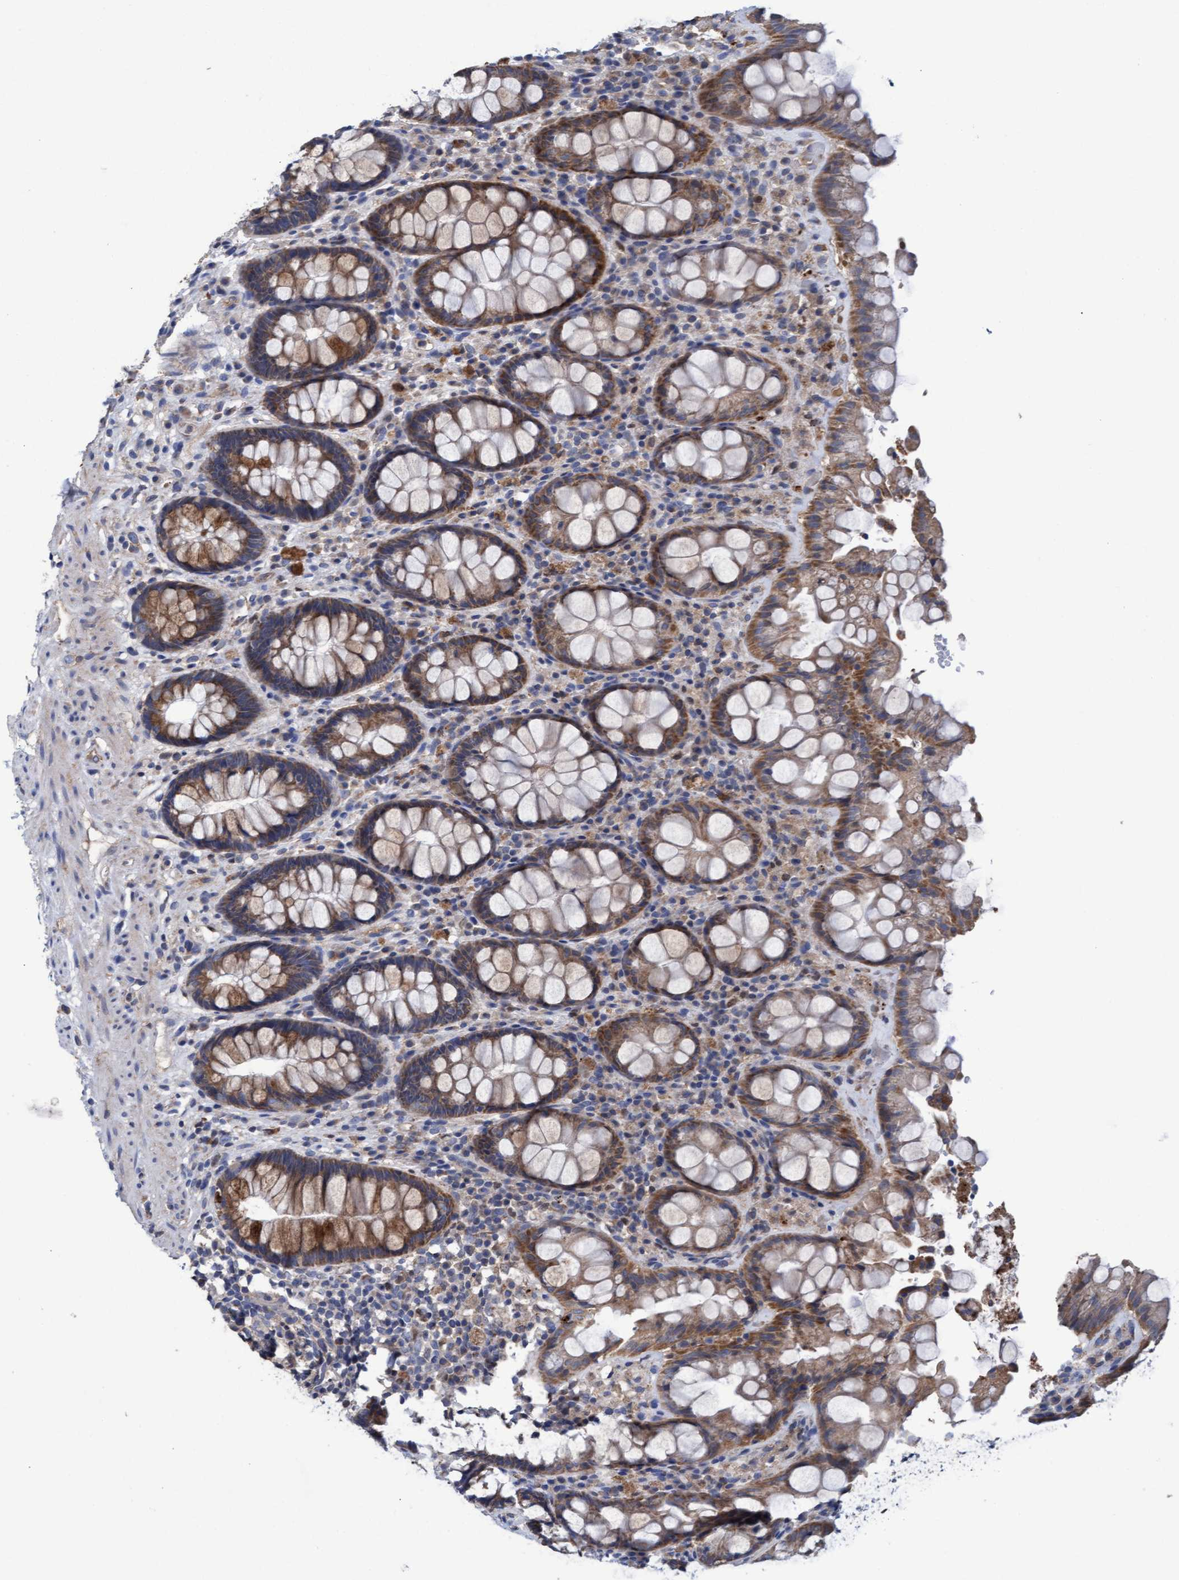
{"staining": {"intensity": "moderate", "quantity": ">75%", "location": "cytoplasmic/membranous"}, "tissue": "rectum", "cell_type": "Glandular cells", "image_type": "normal", "snomed": [{"axis": "morphology", "description": "Normal tissue, NOS"}, {"axis": "topography", "description": "Rectum"}], "caption": "This is an image of immunohistochemistry (IHC) staining of benign rectum, which shows moderate staining in the cytoplasmic/membranous of glandular cells.", "gene": "MRPL38", "patient": {"sex": "male", "age": 64}}